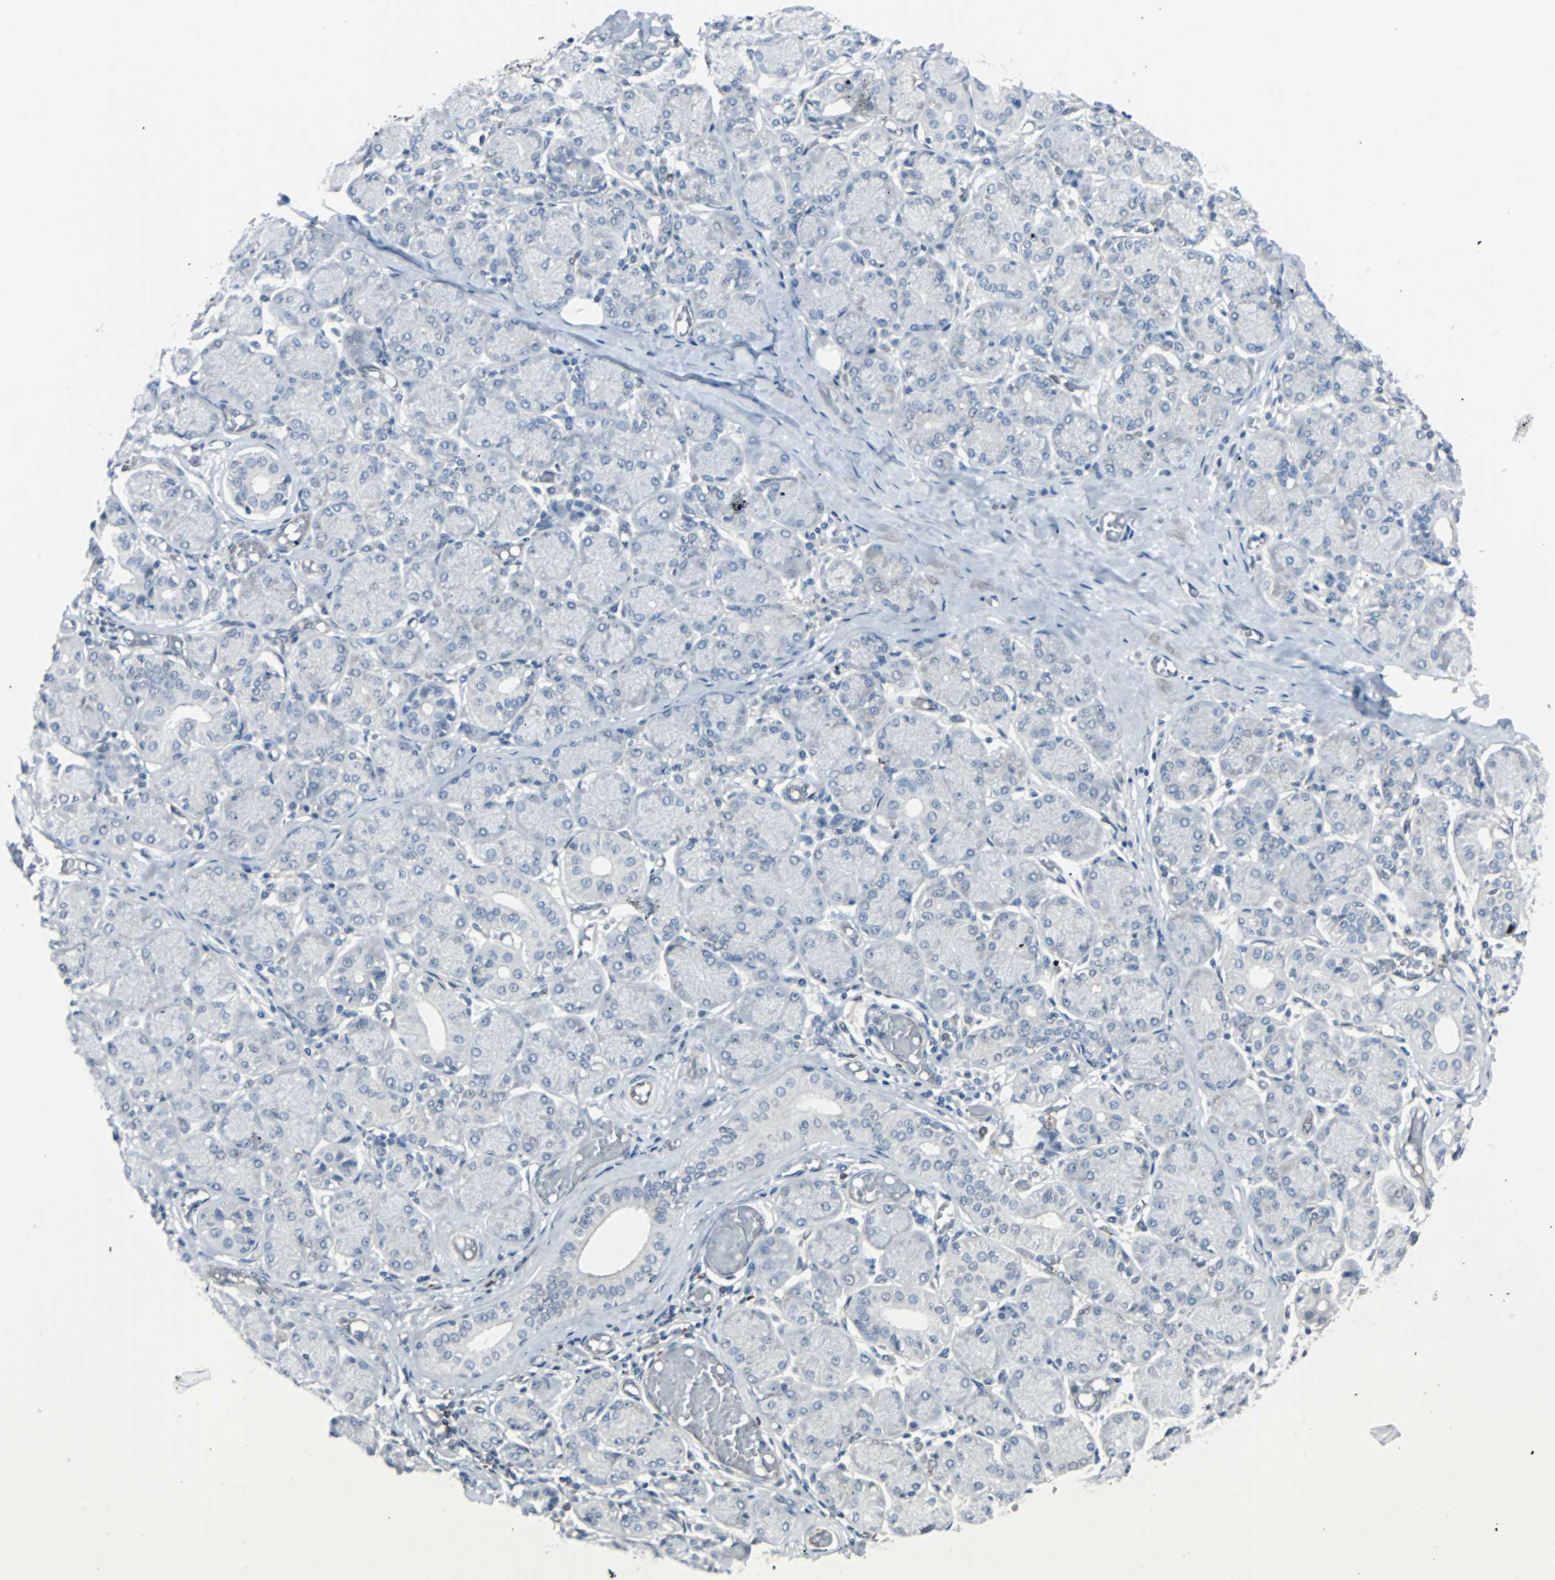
{"staining": {"intensity": "negative", "quantity": "none", "location": "none"}, "tissue": "salivary gland", "cell_type": "Glandular cells", "image_type": "normal", "snomed": [{"axis": "morphology", "description": "Normal tissue, NOS"}, {"axis": "topography", "description": "Salivary gland"}], "caption": "There is no significant staining in glandular cells of salivary gland. The staining was performed using DAB (3,3'-diaminobenzidine) to visualize the protein expression in brown, while the nuclei were stained in blue with hematoxylin (Magnification: 20x).", "gene": "SWAP70", "patient": {"sex": "female", "age": 24}}